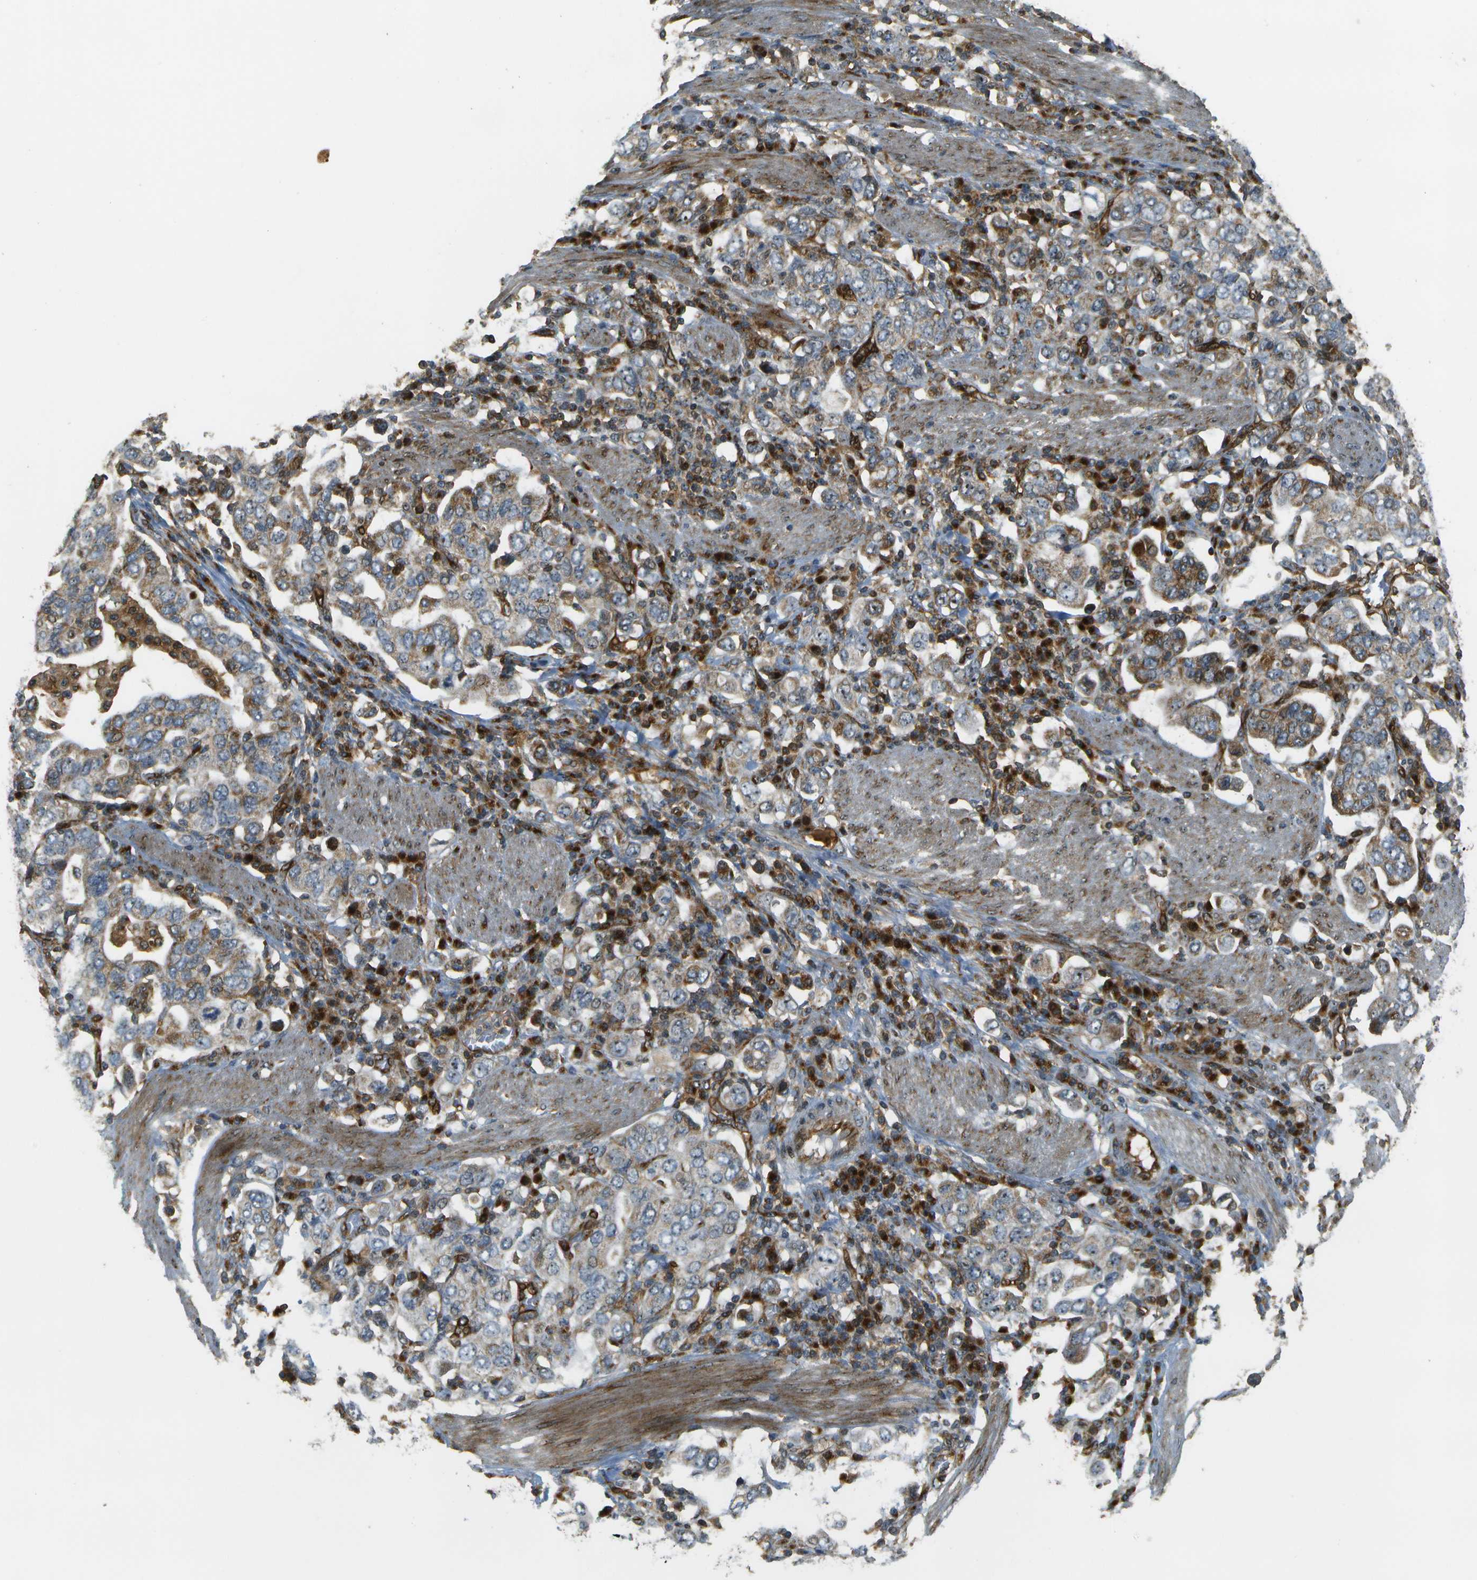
{"staining": {"intensity": "moderate", "quantity": ">75%", "location": "cytoplasmic/membranous"}, "tissue": "stomach cancer", "cell_type": "Tumor cells", "image_type": "cancer", "snomed": [{"axis": "morphology", "description": "Adenocarcinoma, NOS"}, {"axis": "topography", "description": "Stomach, upper"}], "caption": "Human adenocarcinoma (stomach) stained with a protein marker demonstrates moderate staining in tumor cells.", "gene": "LRP12", "patient": {"sex": "male", "age": 62}}